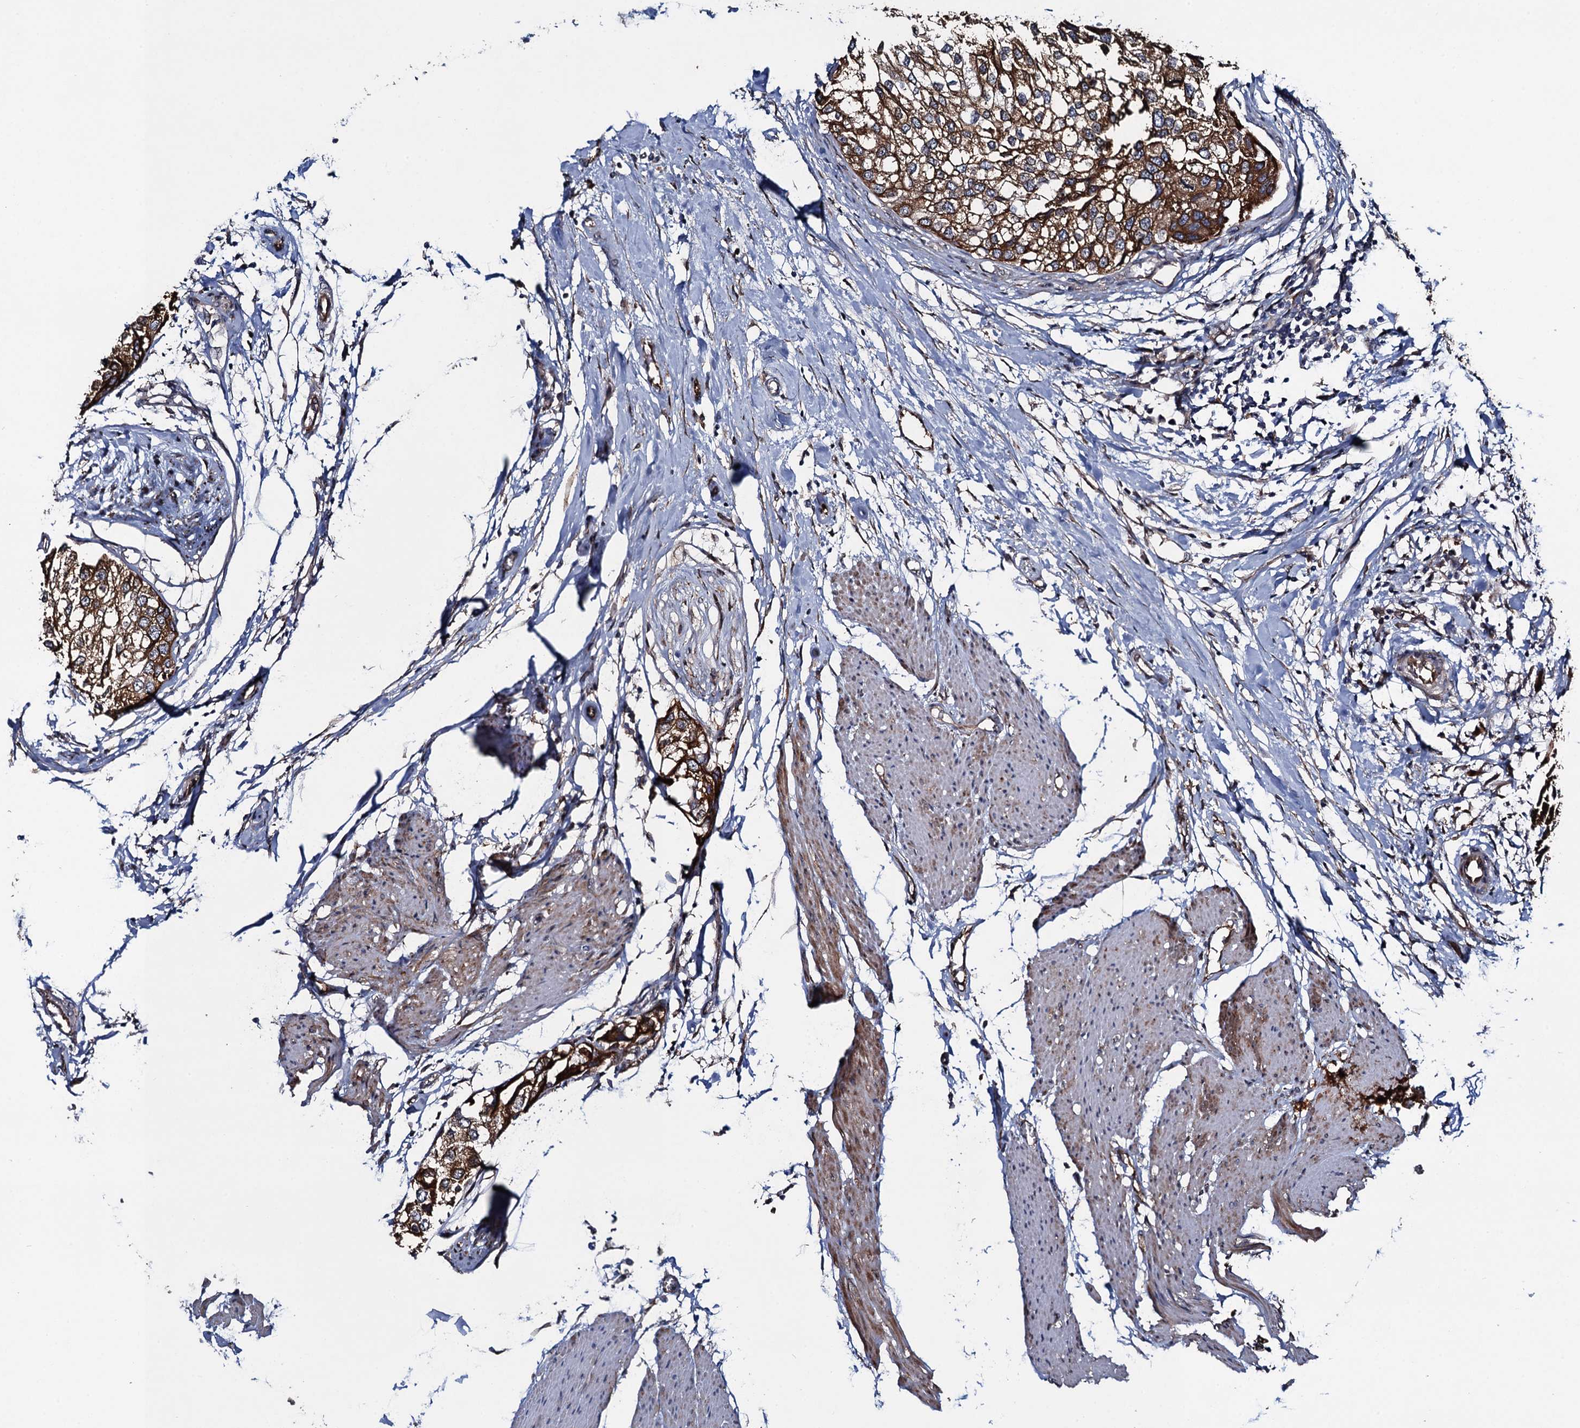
{"staining": {"intensity": "strong", "quantity": ">75%", "location": "cytoplasmic/membranous"}, "tissue": "urothelial cancer", "cell_type": "Tumor cells", "image_type": "cancer", "snomed": [{"axis": "morphology", "description": "Urothelial carcinoma, High grade"}, {"axis": "topography", "description": "Urinary bladder"}], "caption": "Immunohistochemistry histopathology image of human urothelial cancer stained for a protein (brown), which shows high levels of strong cytoplasmic/membranous positivity in about >75% of tumor cells.", "gene": "EVX2", "patient": {"sex": "male", "age": 64}}